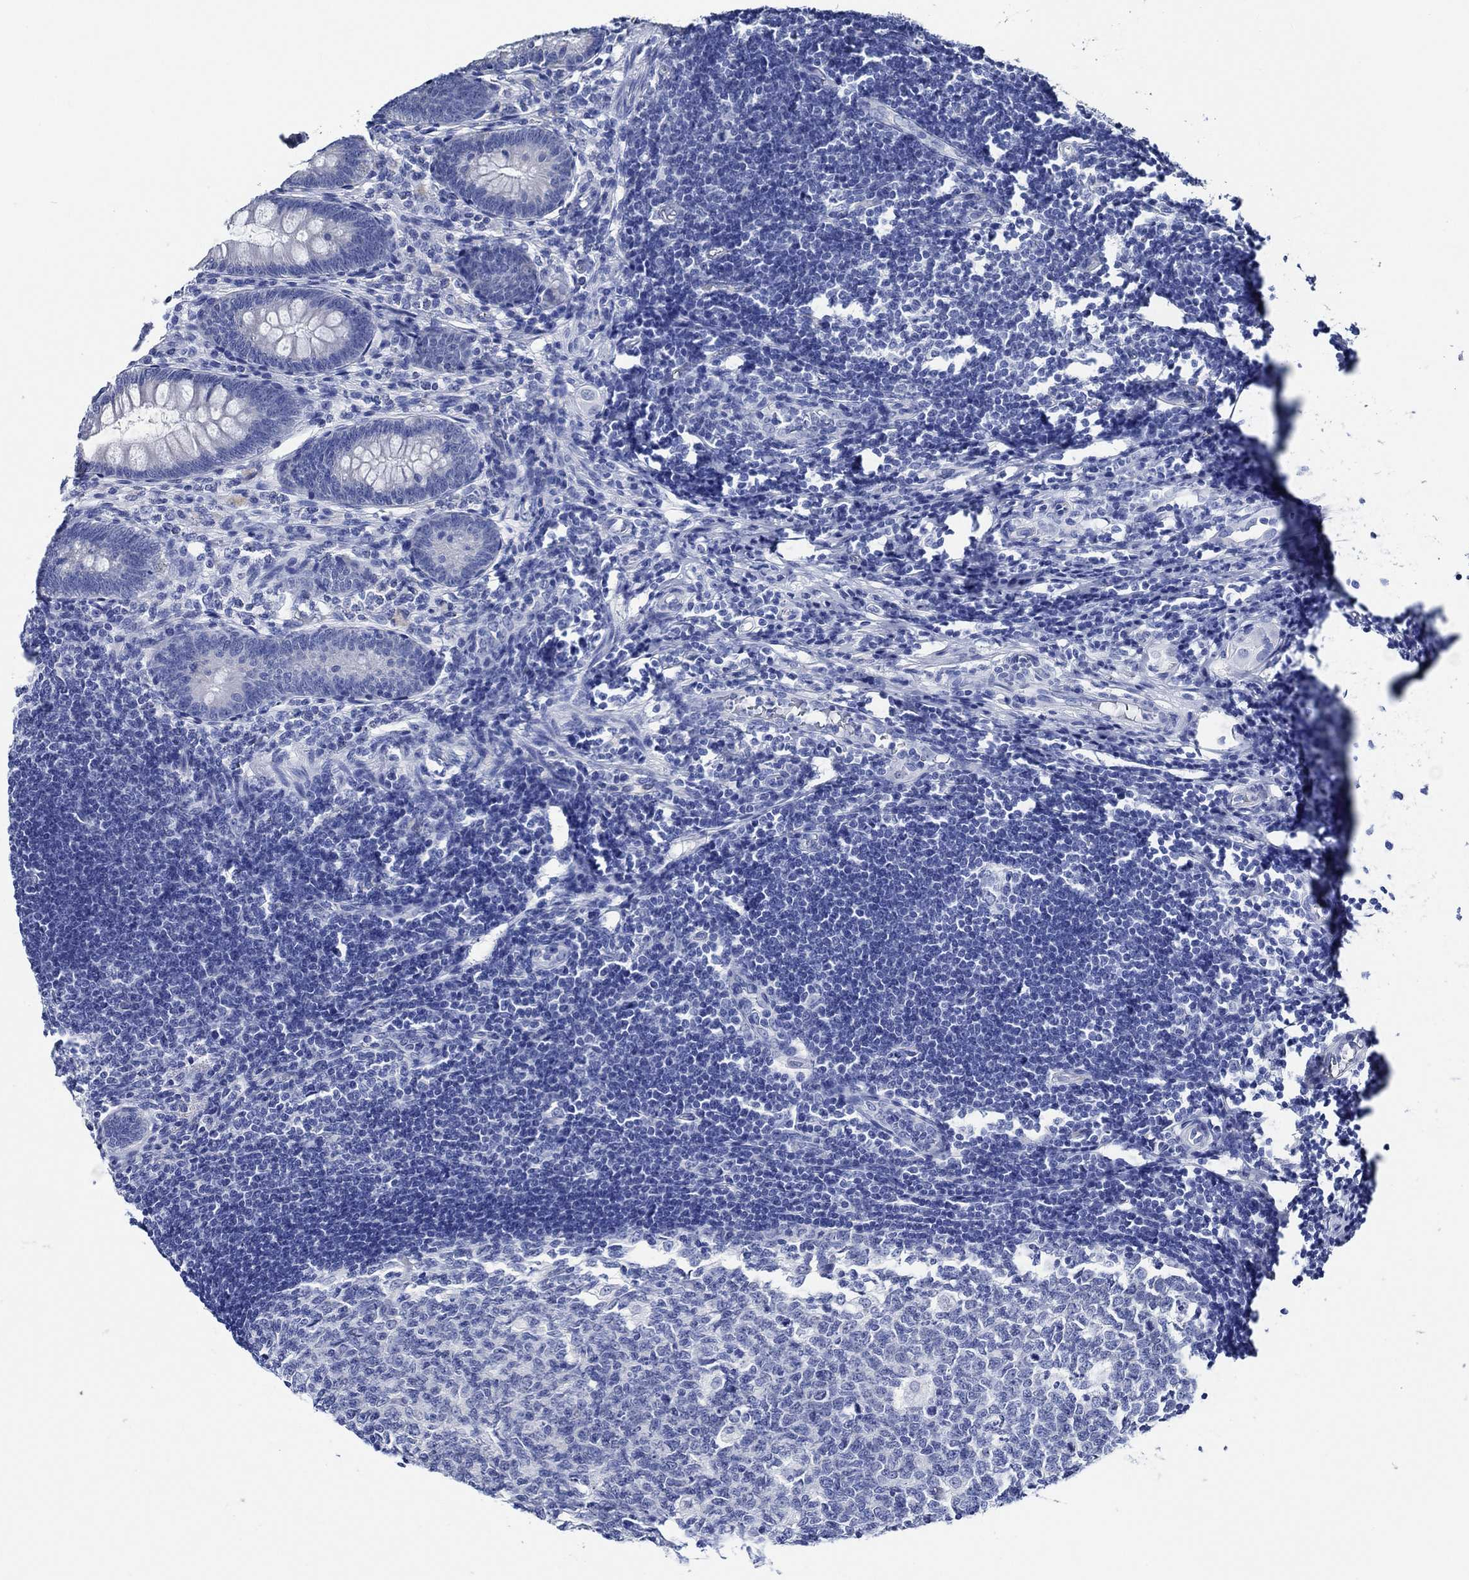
{"staining": {"intensity": "negative", "quantity": "none", "location": "none"}, "tissue": "appendix", "cell_type": "Glandular cells", "image_type": "normal", "snomed": [{"axis": "morphology", "description": "Normal tissue, NOS"}, {"axis": "morphology", "description": "Inflammation, NOS"}, {"axis": "topography", "description": "Appendix"}], "caption": "The image exhibits no staining of glandular cells in normal appendix. Brightfield microscopy of IHC stained with DAB (brown) and hematoxylin (blue), captured at high magnification.", "gene": "WDR62", "patient": {"sex": "male", "age": 16}}